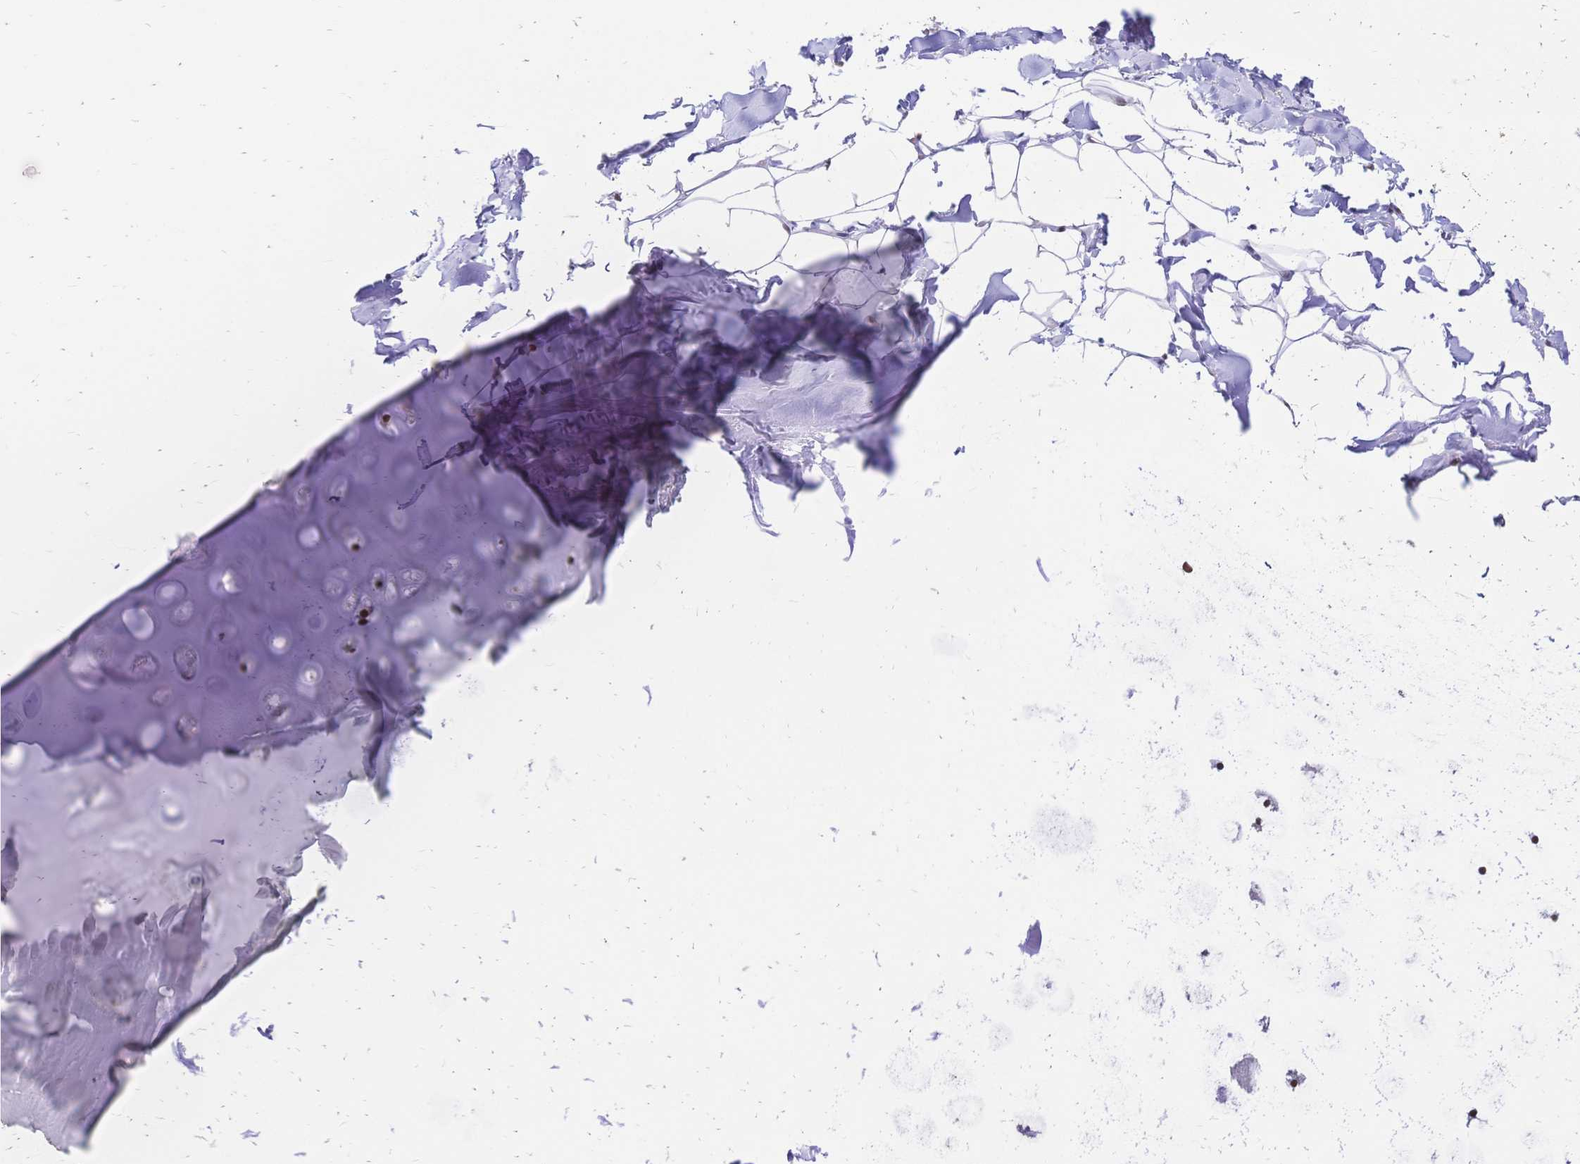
{"staining": {"intensity": "negative", "quantity": "none", "location": "none"}, "tissue": "adipose tissue", "cell_type": "Adipocytes", "image_type": "normal", "snomed": [{"axis": "morphology", "description": "Normal tissue, NOS"}, {"axis": "topography", "description": "Cartilage tissue"}, {"axis": "topography", "description": "Bronchus"}, {"axis": "topography", "description": "Peripheral nerve tissue"}], "caption": "Adipocytes are negative for brown protein staining in benign adipose tissue.", "gene": "NFIC", "patient": {"sex": "male", "age": 67}}